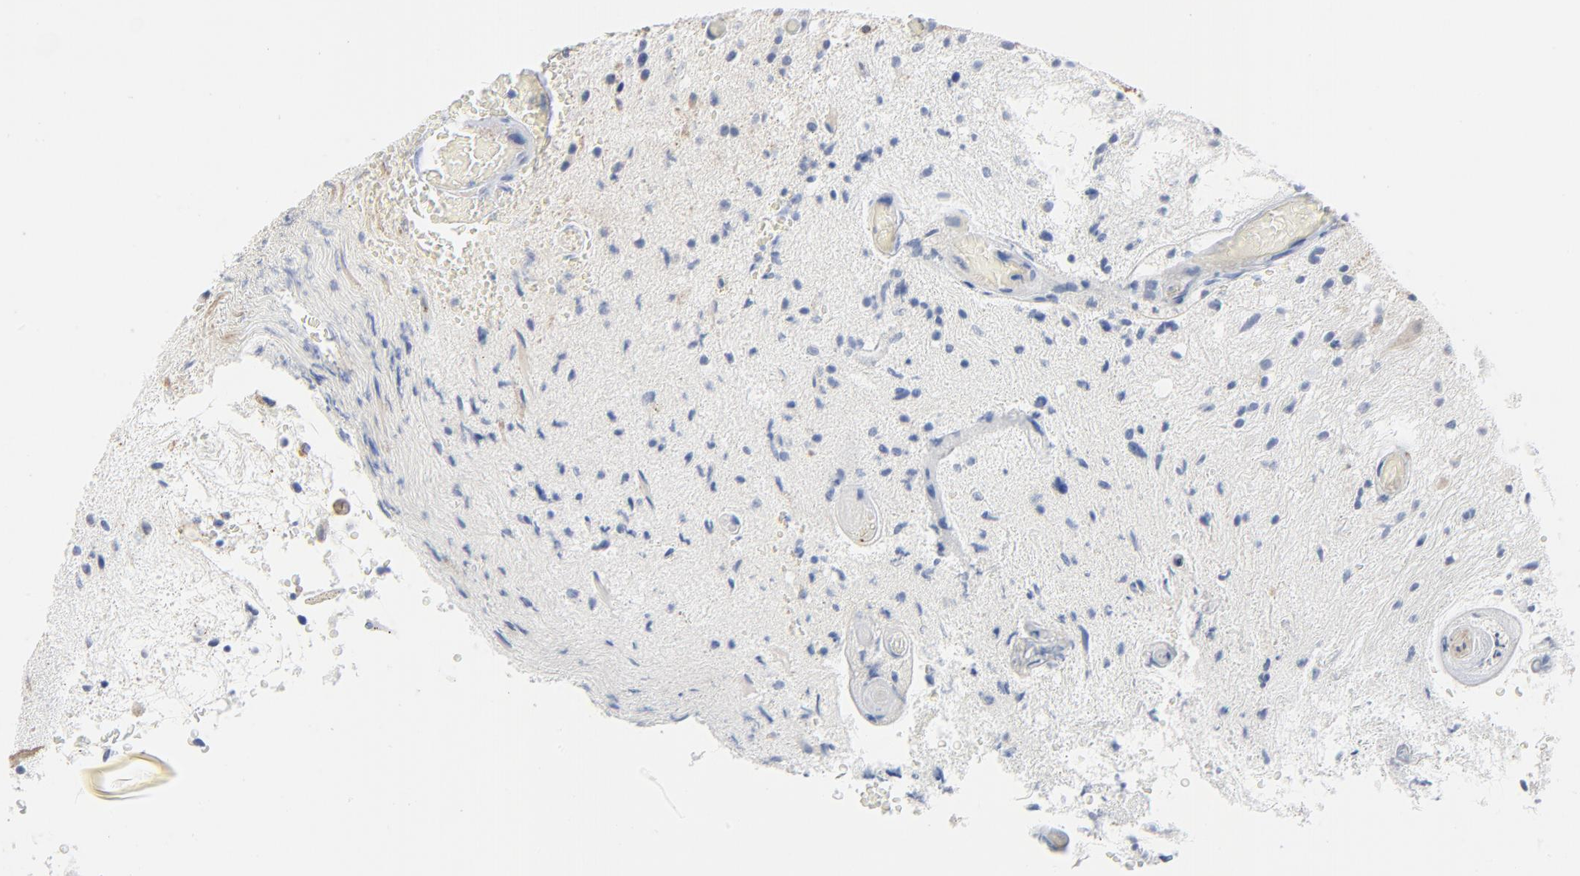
{"staining": {"intensity": "negative", "quantity": "none", "location": "none"}, "tissue": "glioma", "cell_type": "Tumor cells", "image_type": "cancer", "snomed": [{"axis": "morphology", "description": "Glioma, malignant, High grade"}, {"axis": "topography", "description": "Brain"}], "caption": "Malignant glioma (high-grade) was stained to show a protein in brown. There is no significant staining in tumor cells. (Brightfield microscopy of DAB (3,3'-diaminobenzidine) immunohistochemistry (IHC) at high magnification).", "gene": "GZMB", "patient": {"sex": "male", "age": 33}}